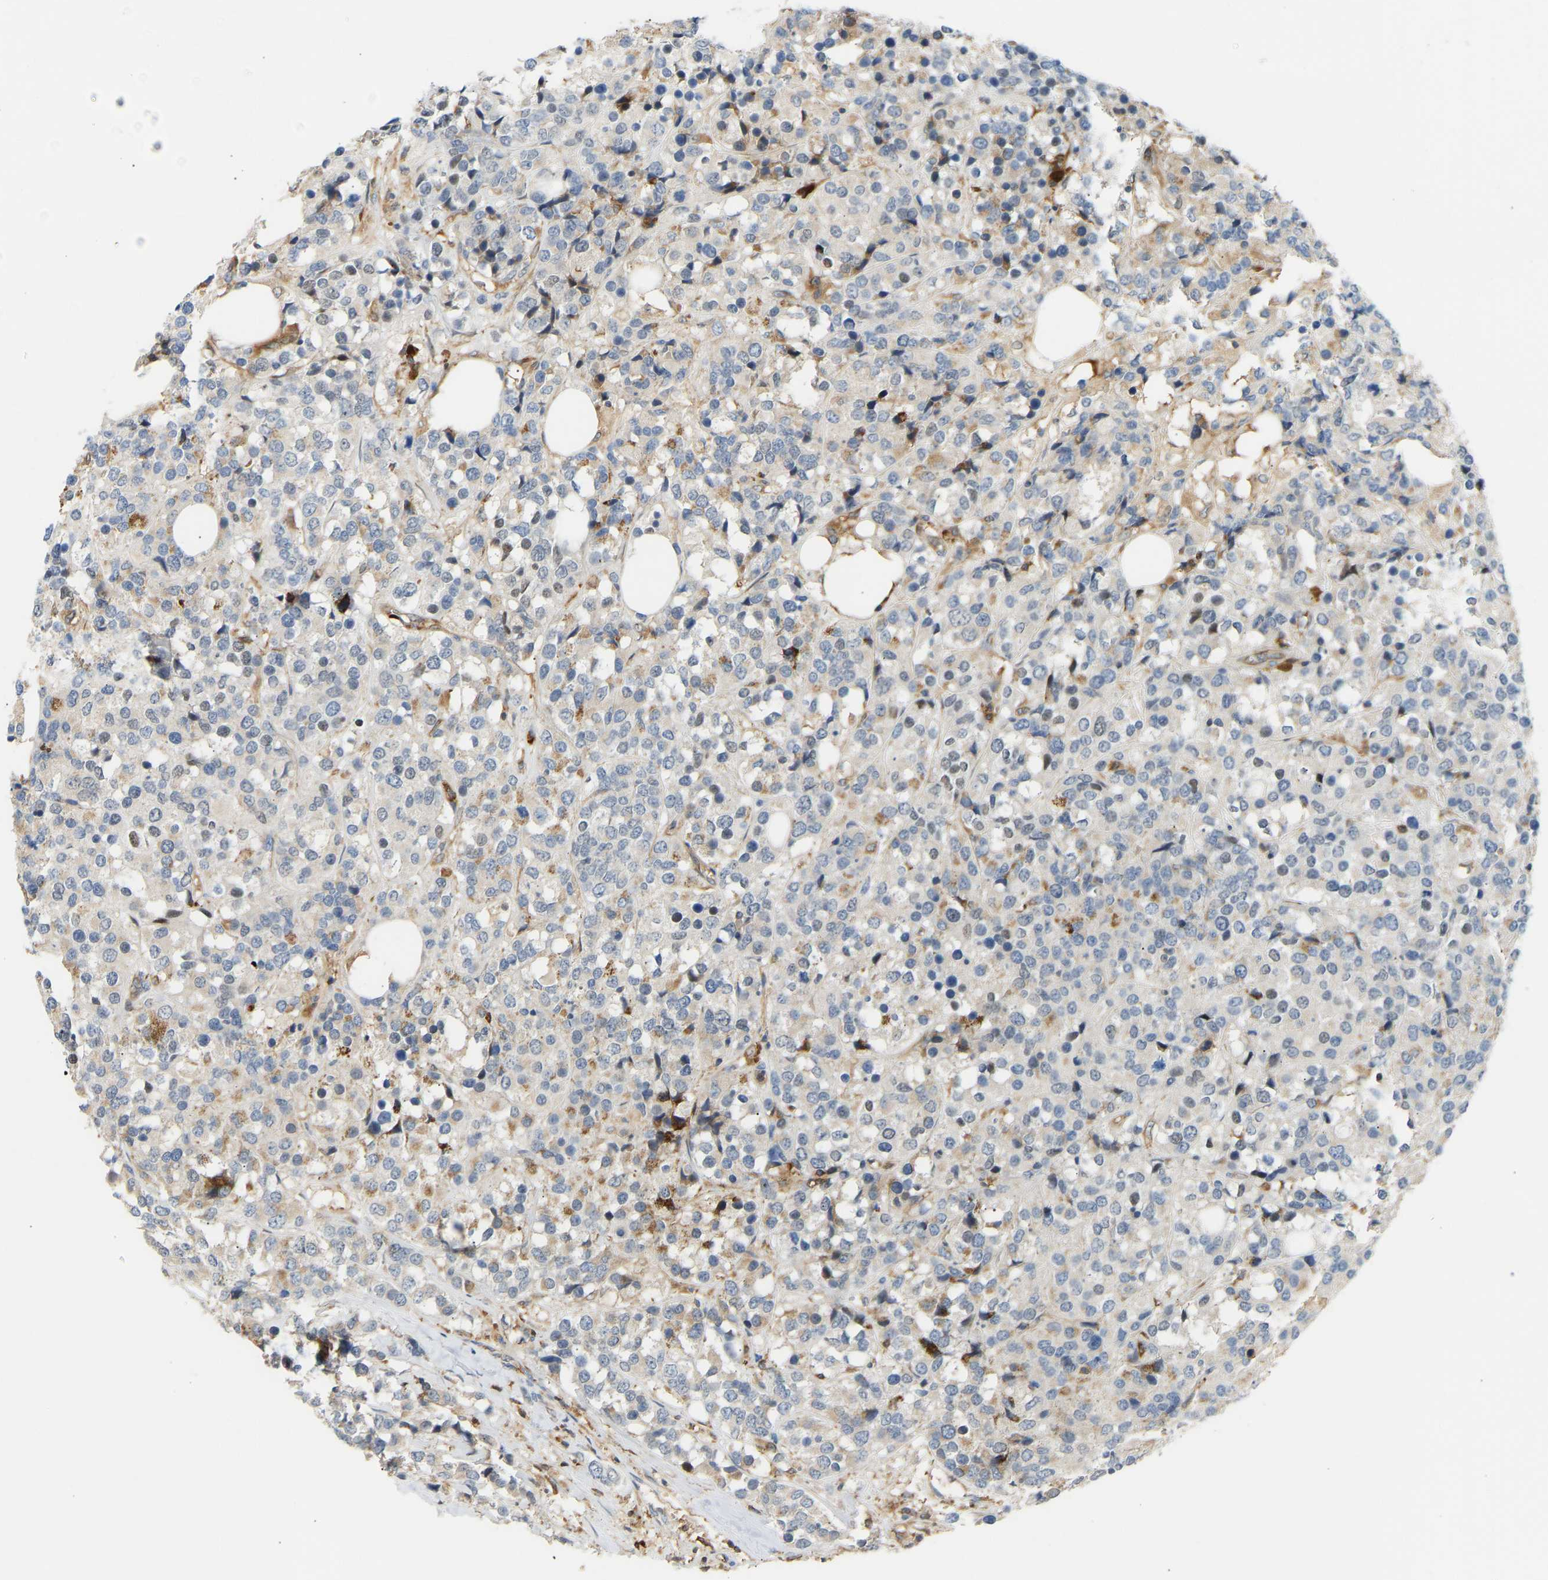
{"staining": {"intensity": "moderate", "quantity": "<25%", "location": "cytoplasmic/membranous"}, "tissue": "breast cancer", "cell_type": "Tumor cells", "image_type": "cancer", "snomed": [{"axis": "morphology", "description": "Lobular carcinoma"}, {"axis": "topography", "description": "Breast"}], "caption": "The immunohistochemical stain labels moderate cytoplasmic/membranous expression in tumor cells of lobular carcinoma (breast) tissue.", "gene": "PLCG2", "patient": {"sex": "female", "age": 59}}